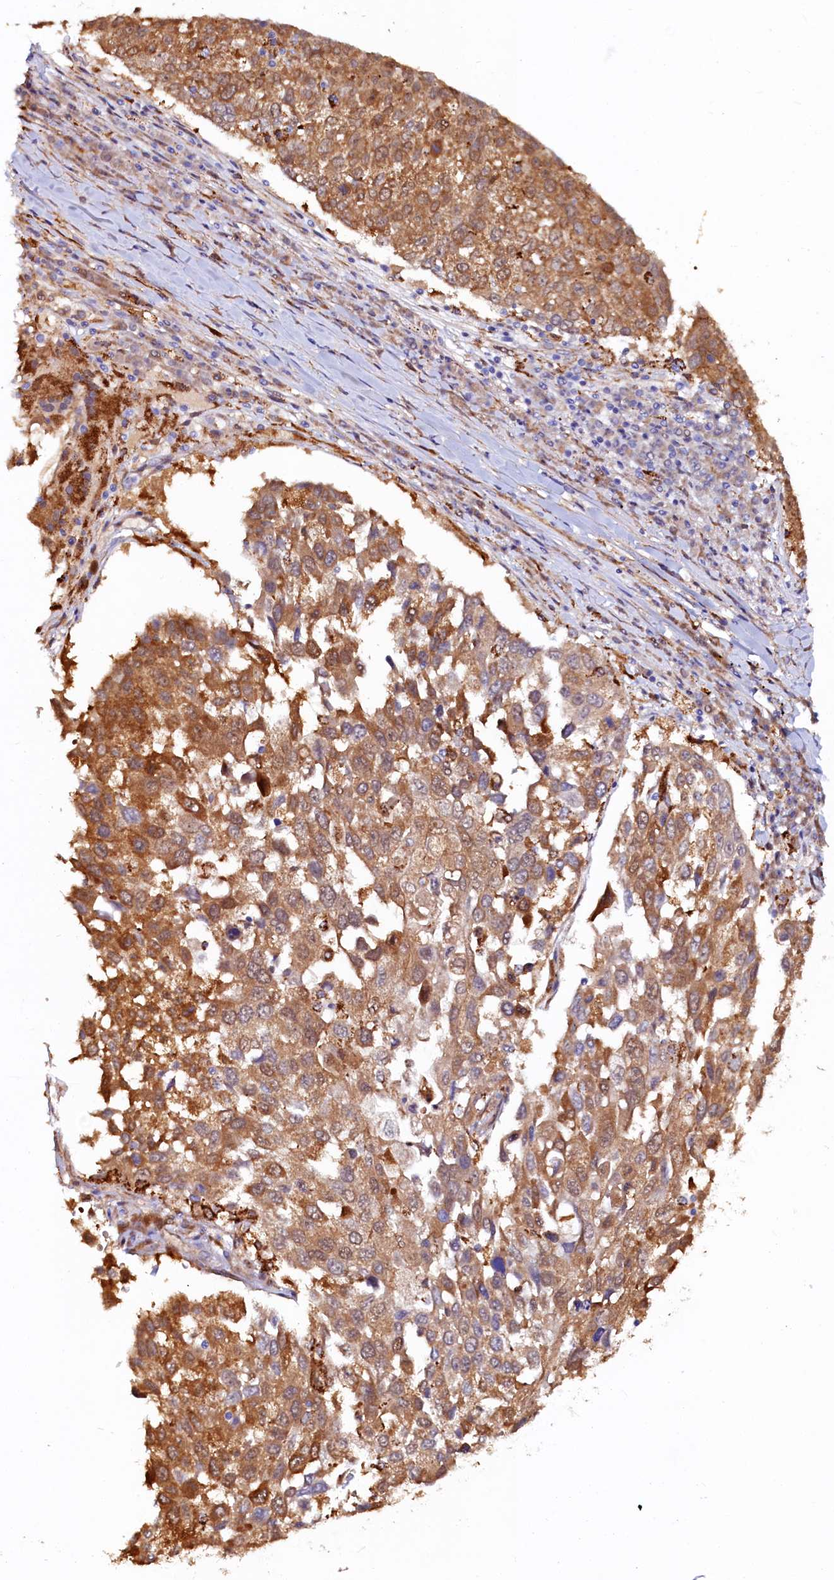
{"staining": {"intensity": "moderate", "quantity": ">75%", "location": "cytoplasmic/membranous"}, "tissue": "lung cancer", "cell_type": "Tumor cells", "image_type": "cancer", "snomed": [{"axis": "morphology", "description": "Squamous cell carcinoma, NOS"}, {"axis": "topography", "description": "Lung"}], "caption": "Moderate cytoplasmic/membranous protein staining is seen in approximately >75% of tumor cells in lung cancer (squamous cell carcinoma).", "gene": "ASTE1", "patient": {"sex": "male", "age": 65}}